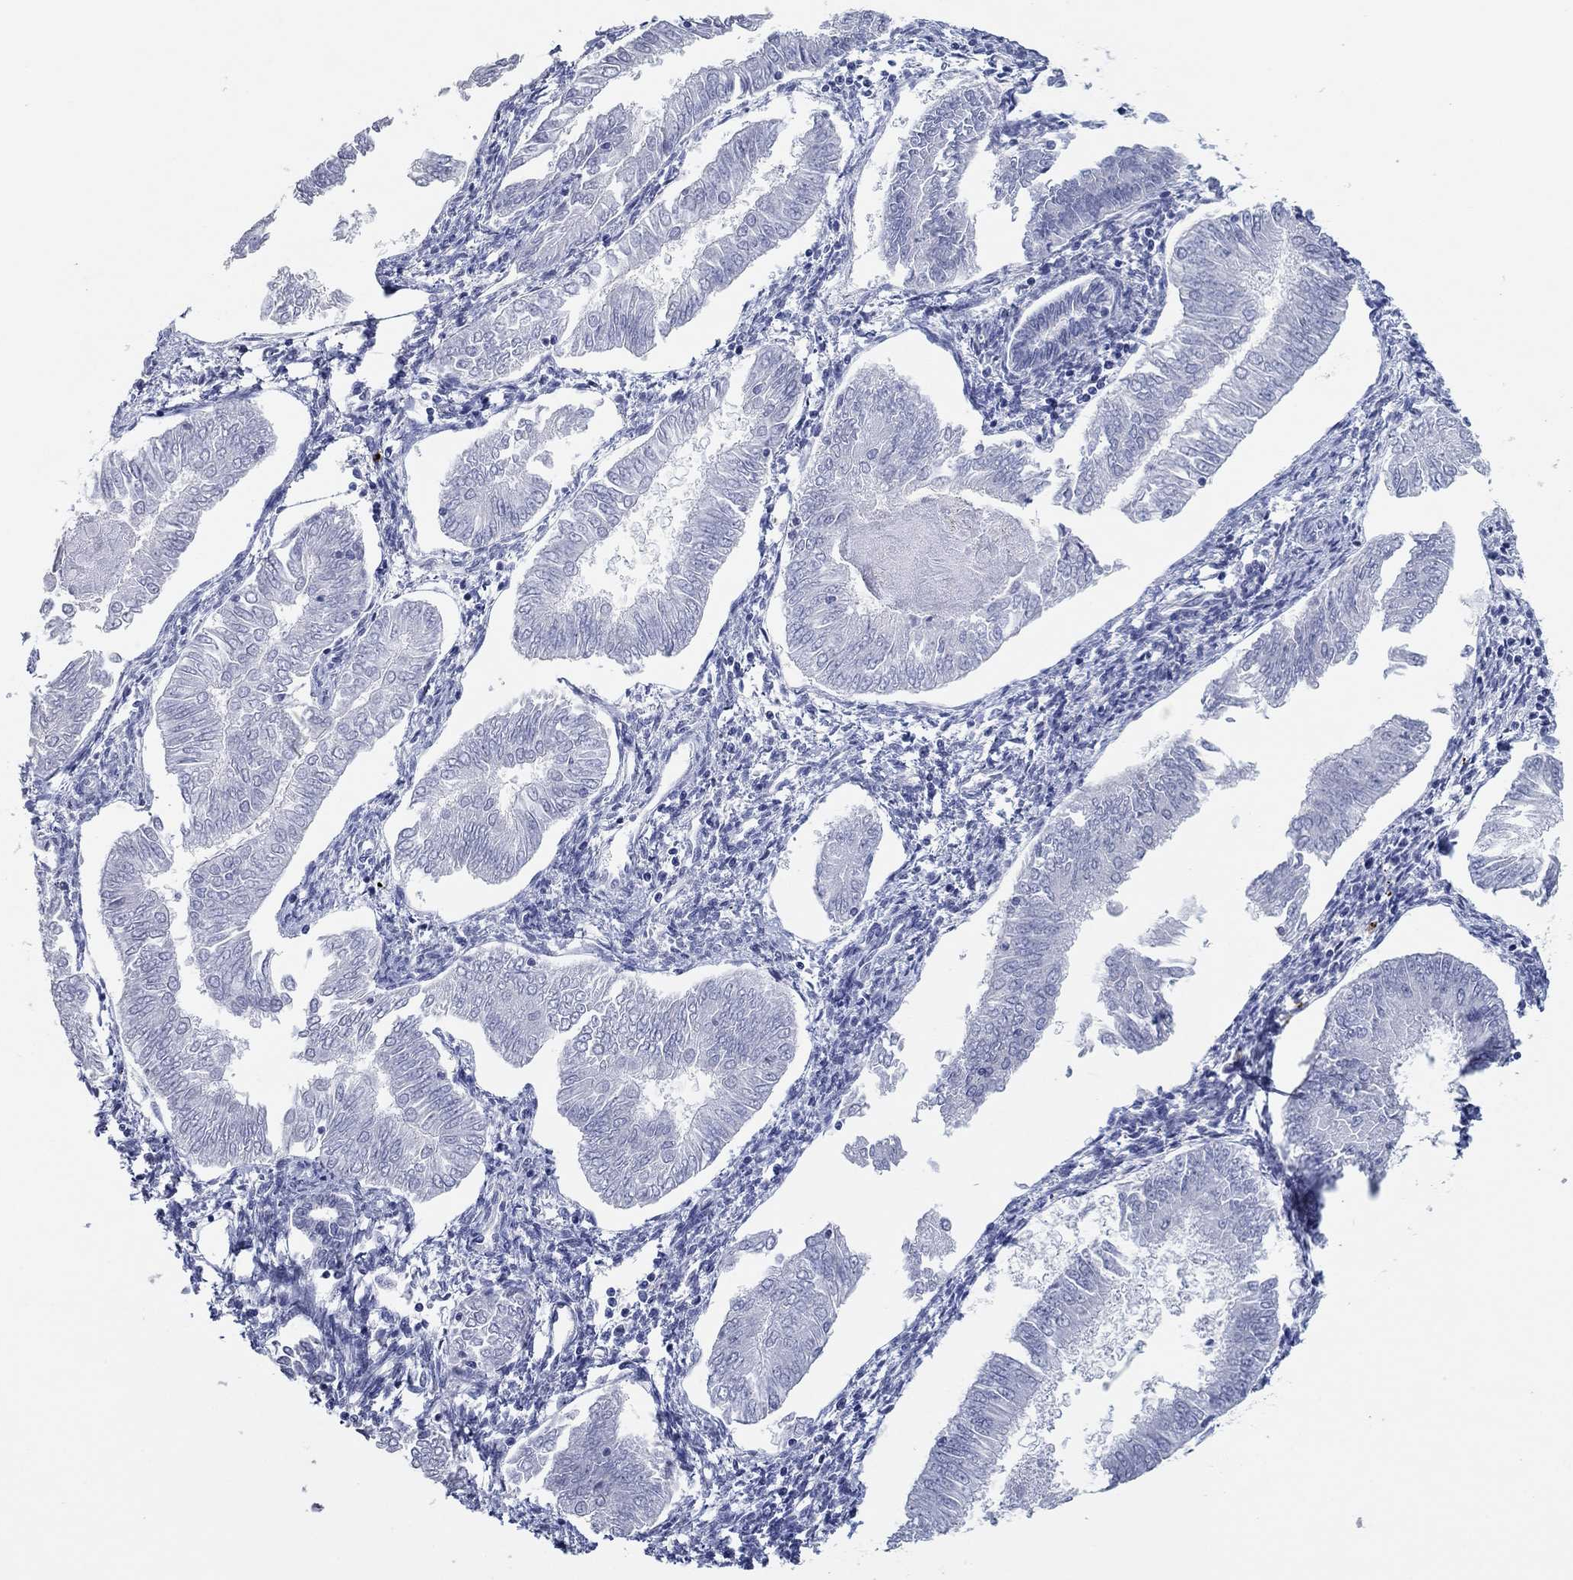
{"staining": {"intensity": "negative", "quantity": "none", "location": "none"}, "tissue": "endometrial cancer", "cell_type": "Tumor cells", "image_type": "cancer", "snomed": [{"axis": "morphology", "description": "Adenocarcinoma, NOS"}, {"axis": "topography", "description": "Endometrium"}], "caption": "This is an immunohistochemistry (IHC) image of human adenocarcinoma (endometrial). There is no staining in tumor cells.", "gene": "POU5F1", "patient": {"sex": "female", "age": 53}}